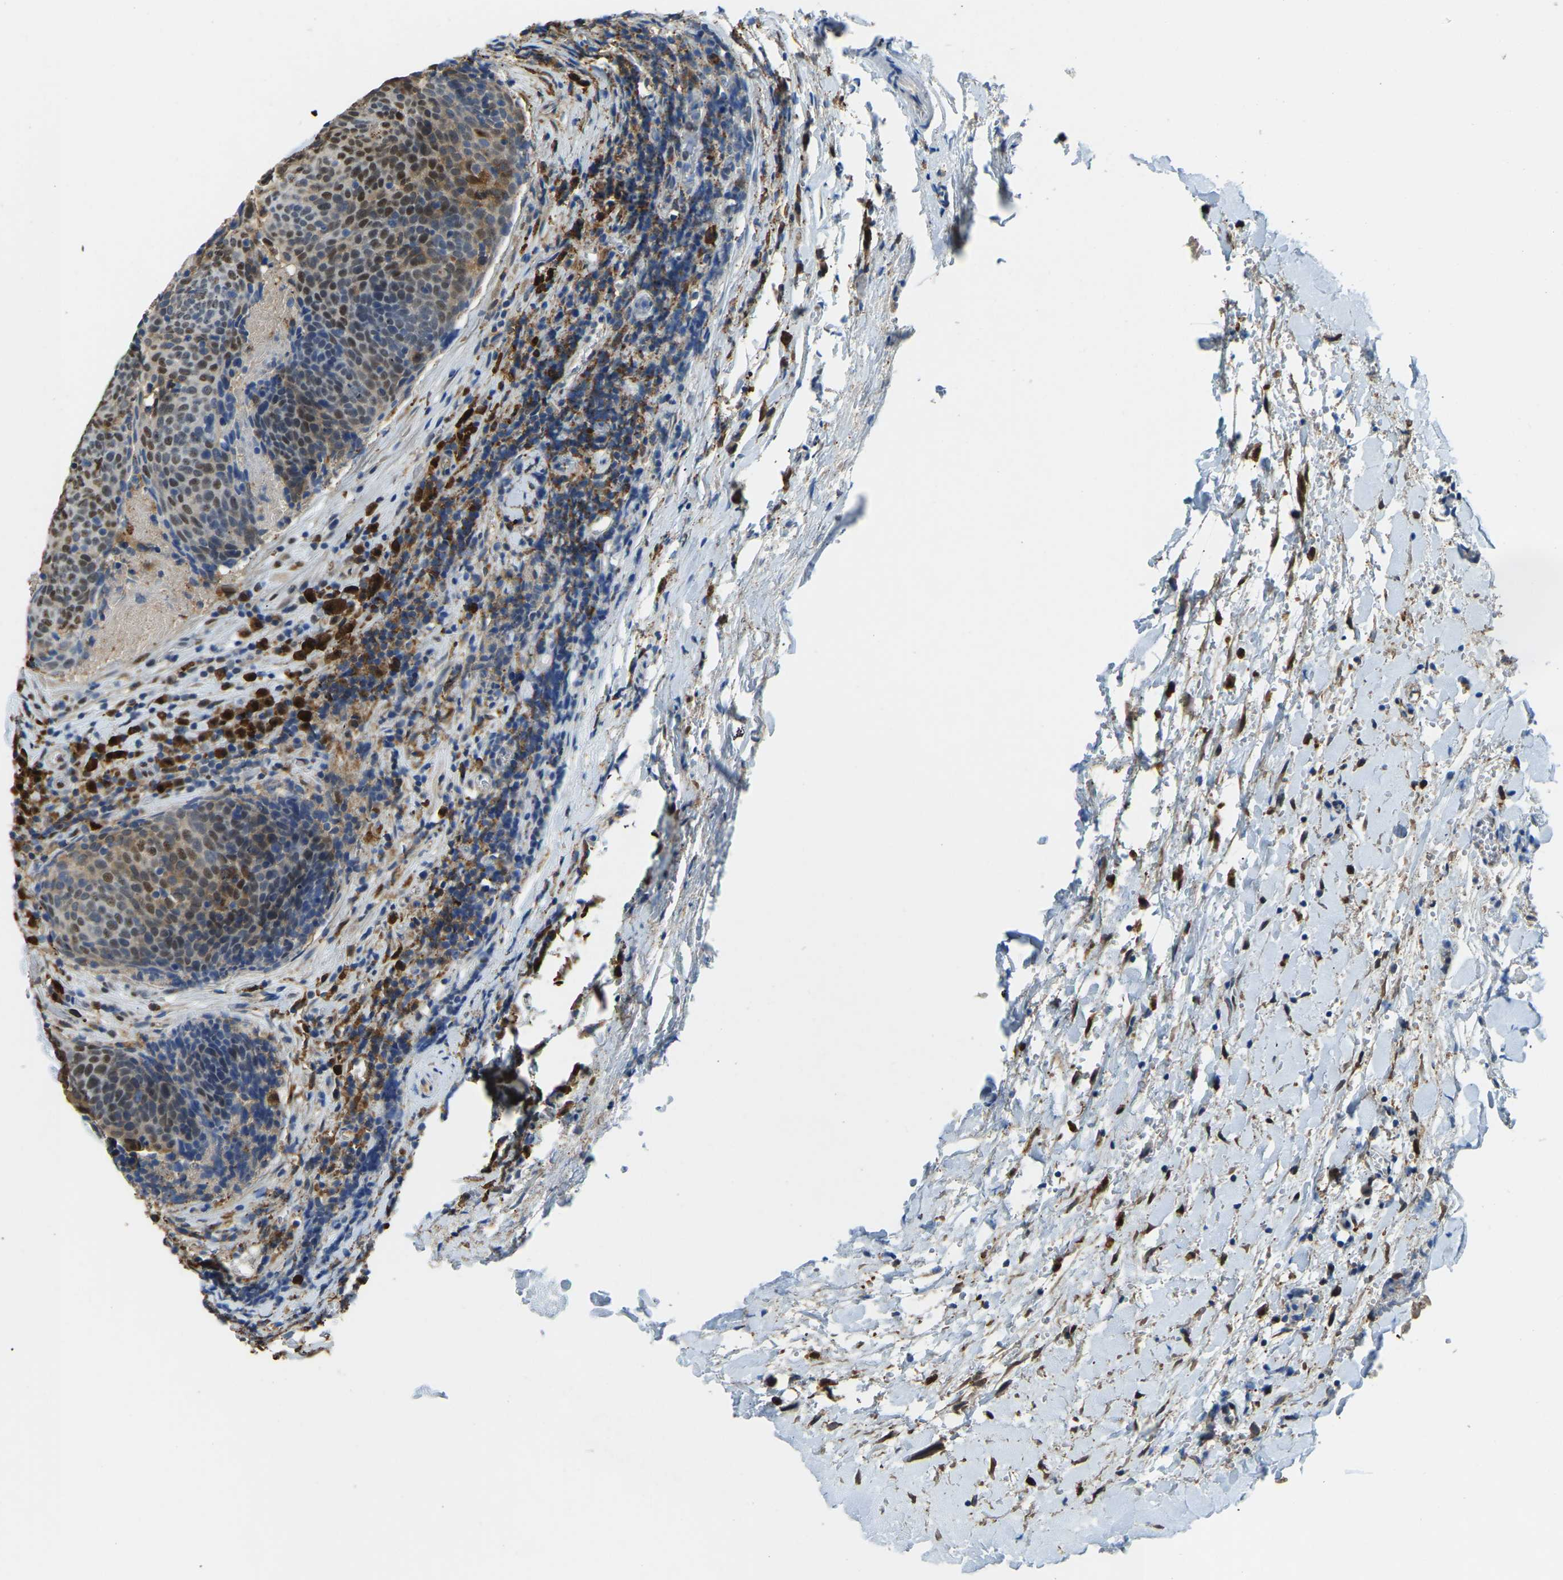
{"staining": {"intensity": "strong", "quantity": "25%-75%", "location": "nuclear"}, "tissue": "head and neck cancer", "cell_type": "Tumor cells", "image_type": "cancer", "snomed": [{"axis": "morphology", "description": "Squamous cell carcinoma, NOS"}, {"axis": "morphology", "description": "Squamous cell carcinoma, metastatic, NOS"}, {"axis": "topography", "description": "Lymph node"}, {"axis": "topography", "description": "Head-Neck"}], "caption": "DAB (3,3'-diaminobenzidine) immunohistochemical staining of head and neck metastatic squamous cell carcinoma displays strong nuclear protein staining in about 25%-75% of tumor cells.", "gene": "NANS", "patient": {"sex": "male", "age": 62}}